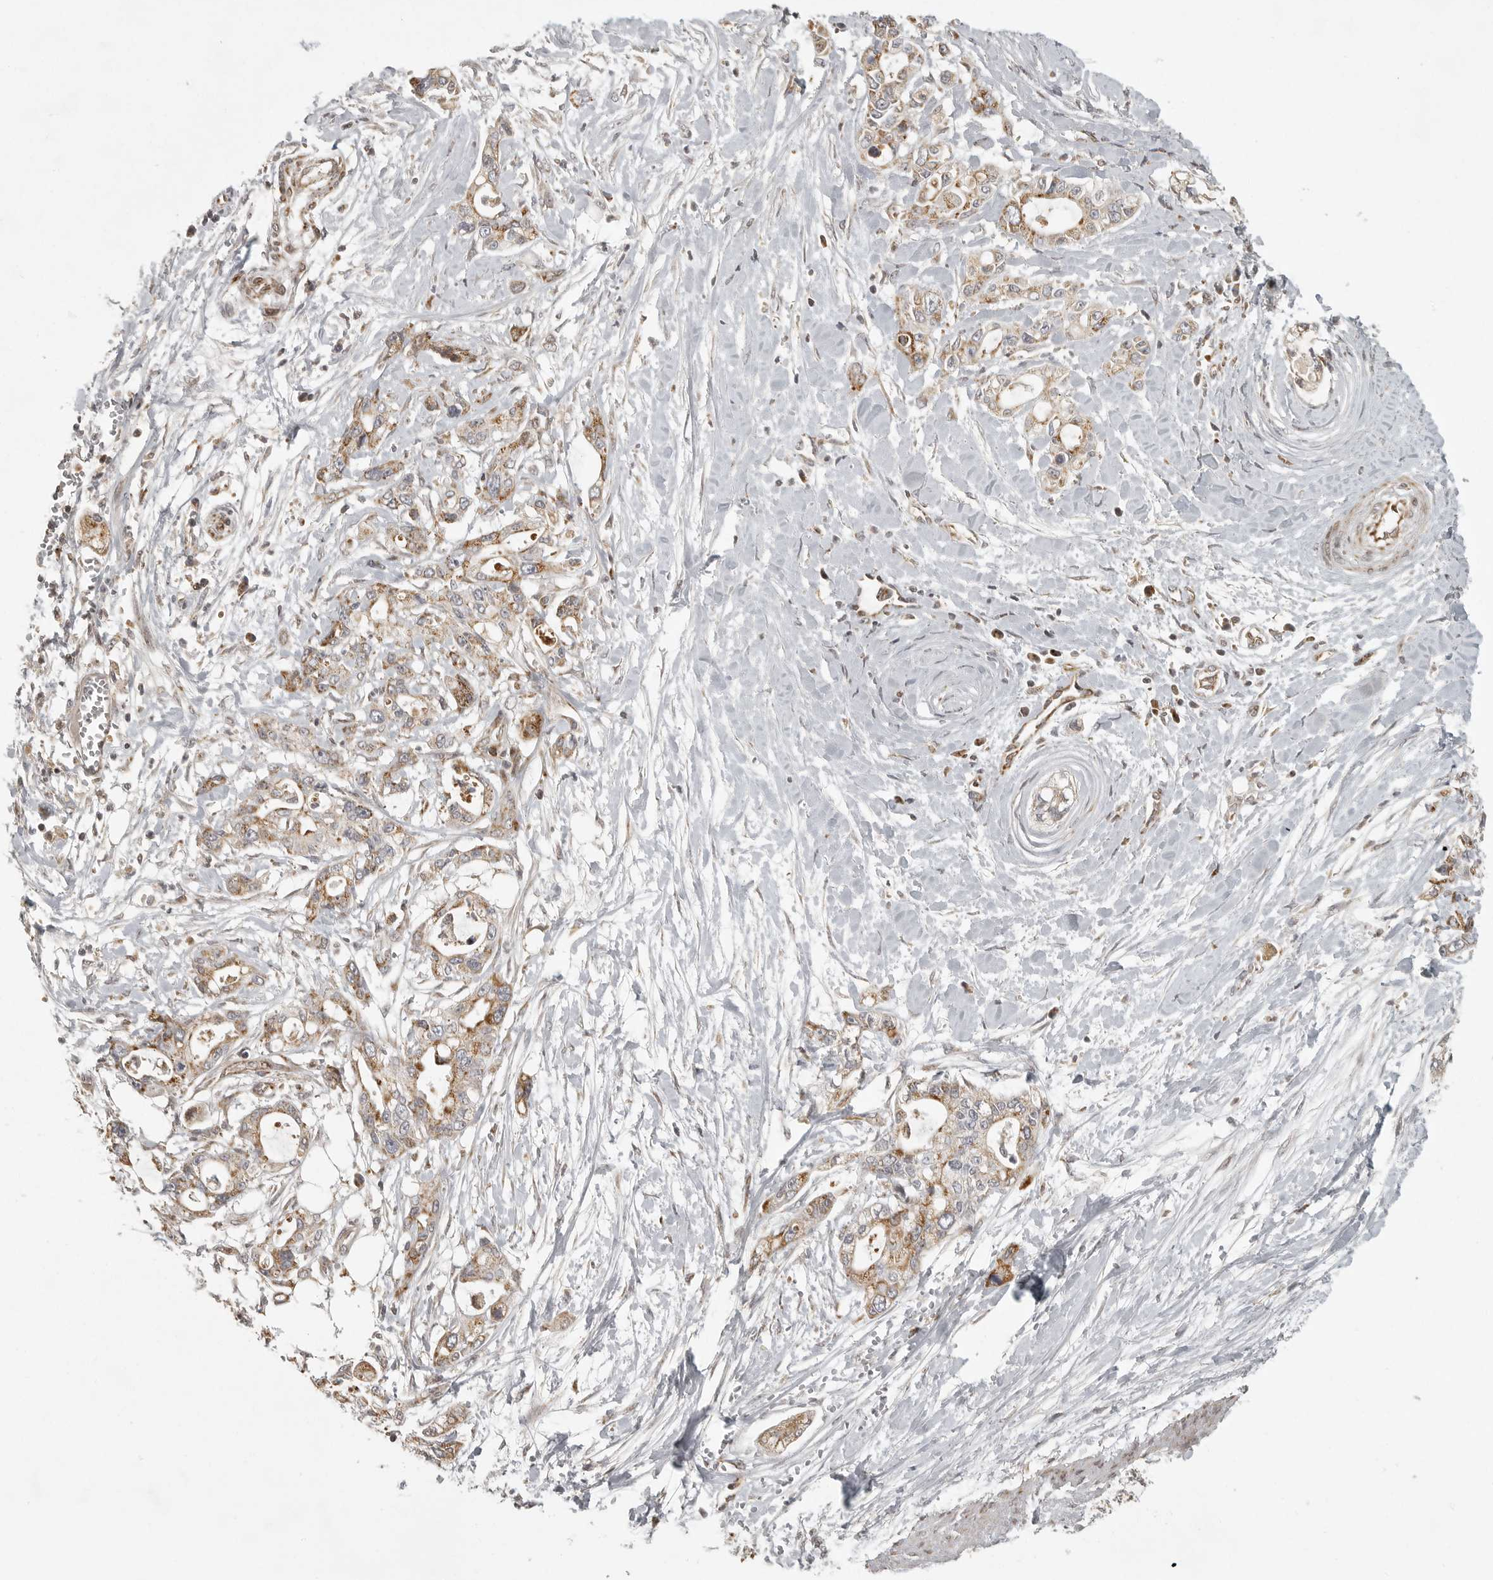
{"staining": {"intensity": "moderate", "quantity": ">75%", "location": "cytoplasmic/membranous"}, "tissue": "pancreatic cancer", "cell_type": "Tumor cells", "image_type": "cancer", "snomed": [{"axis": "morphology", "description": "Adenocarcinoma, NOS"}, {"axis": "topography", "description": "Pancreas"}], "caption": "Immunohistochemistry (IHC) staining of pancreatic cancer, which displays medium levels of moderate cytoplasmic/membranous positivity in approximately >75% of tumor cells indicating moderate cytoplasmic/membranous protein positivity. The staining was performed using DAB (3,3'-diaminobenzidine) (brown) for protein detection and nuclei were counterstained in hematoxylin (blue).", "gene": "NARS2", "patient": {"sex": "male", "age": 68}}